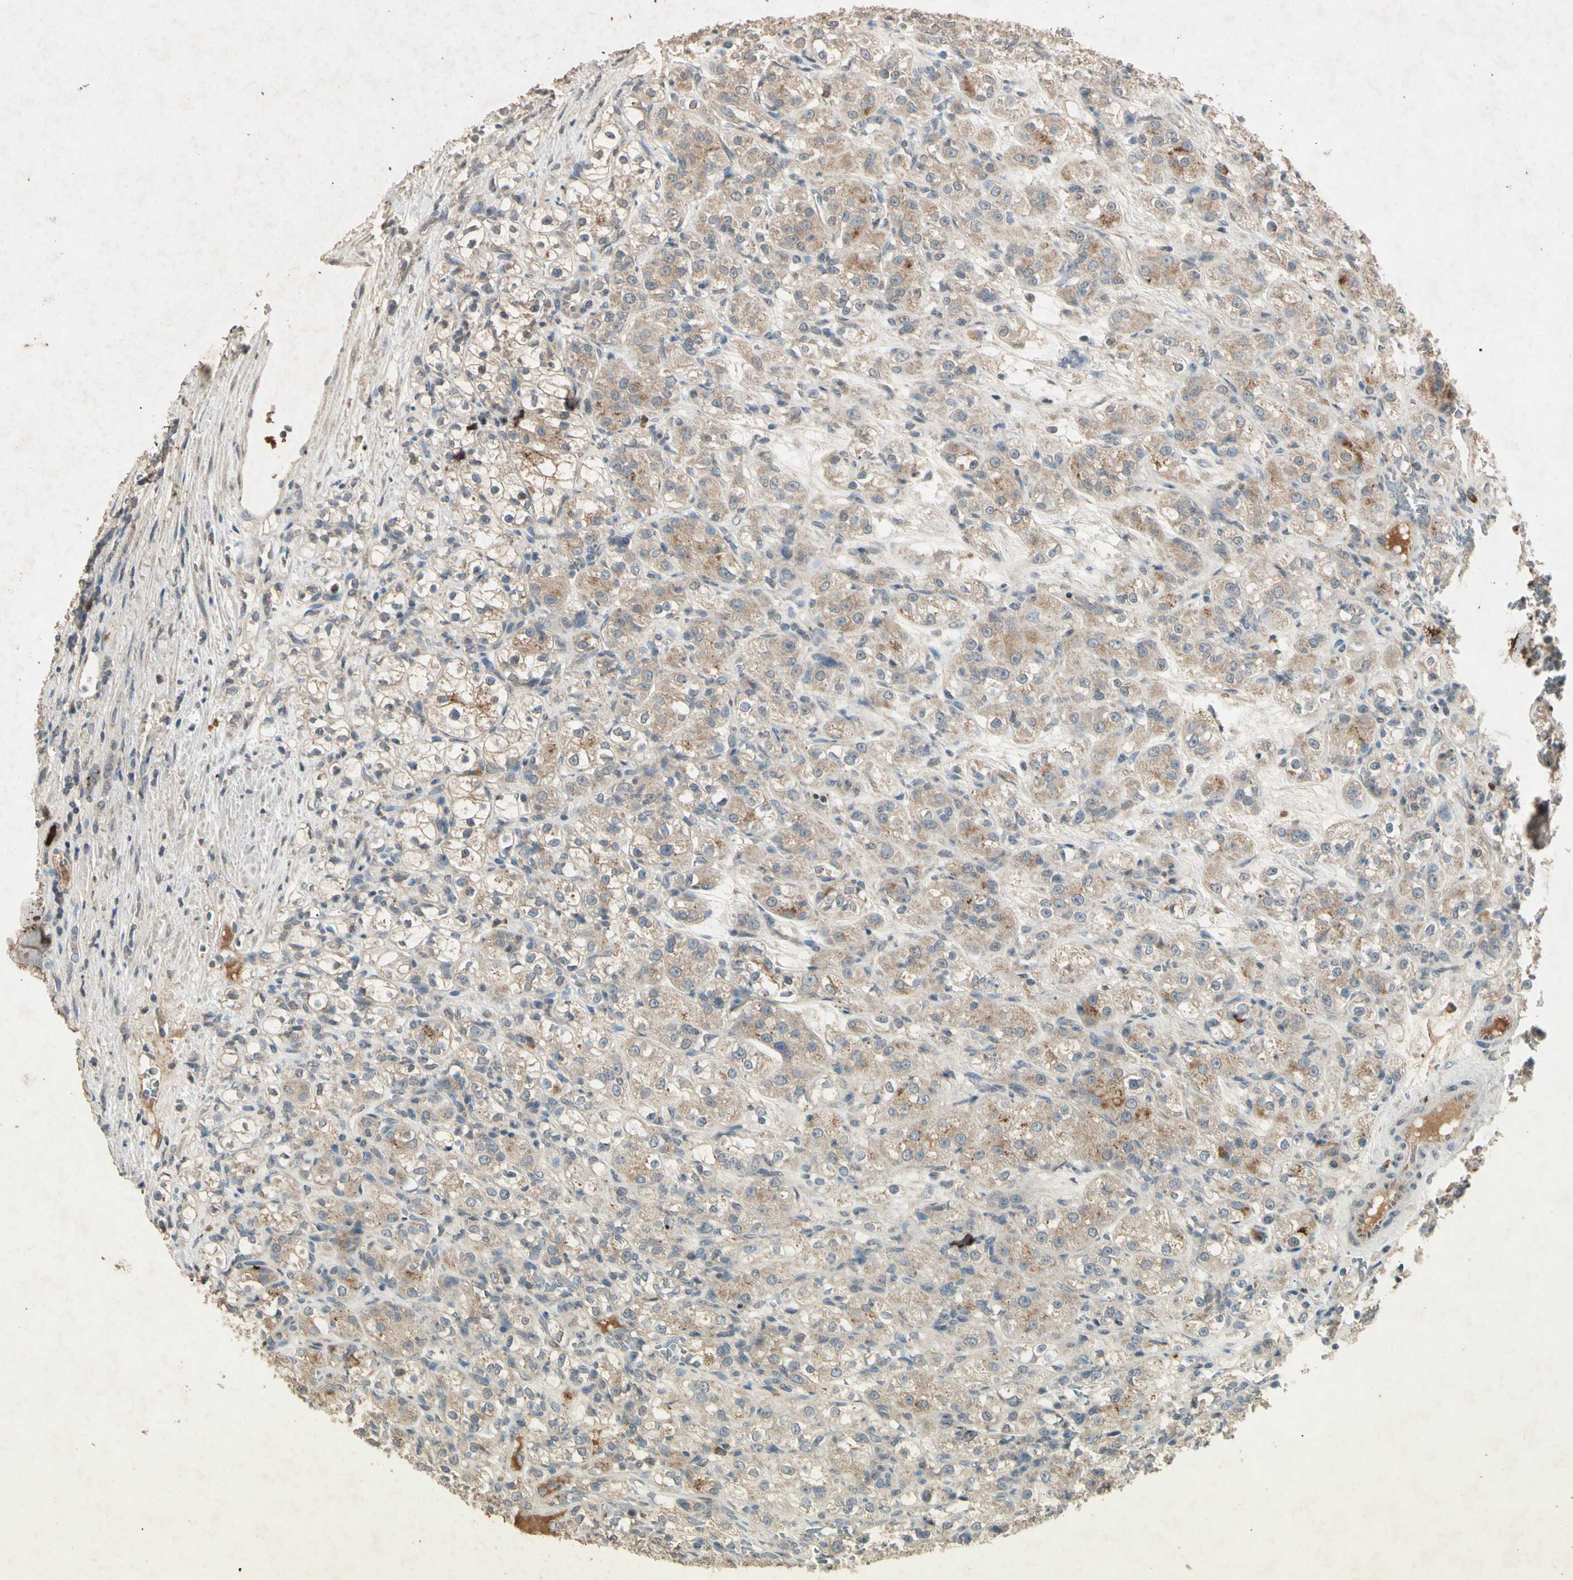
{"staining": {"intensity": "weak", "quantity": "25%-75%", "location": "cytoplasmic/membranous"}, "tissue": "renal cancer", "cell_type": "Tumor cells", "image_type": "cancer", "snomed": [{"axis": "morphology", "description": "Normal tissue, NOS"}, {"axis": "morphology", "description": "Adenocarcinoma, NOS"}, {"axis": "topography", "description": "Kidney"}], "caption": "Renal cancer stained for a protein (brown) reveals weak cytoplasmic/membranous positive staining in approximately 25%-75% of tumor cells.", "gene": "GPLD1", "patient": {"sex": "male", "age": 61}}